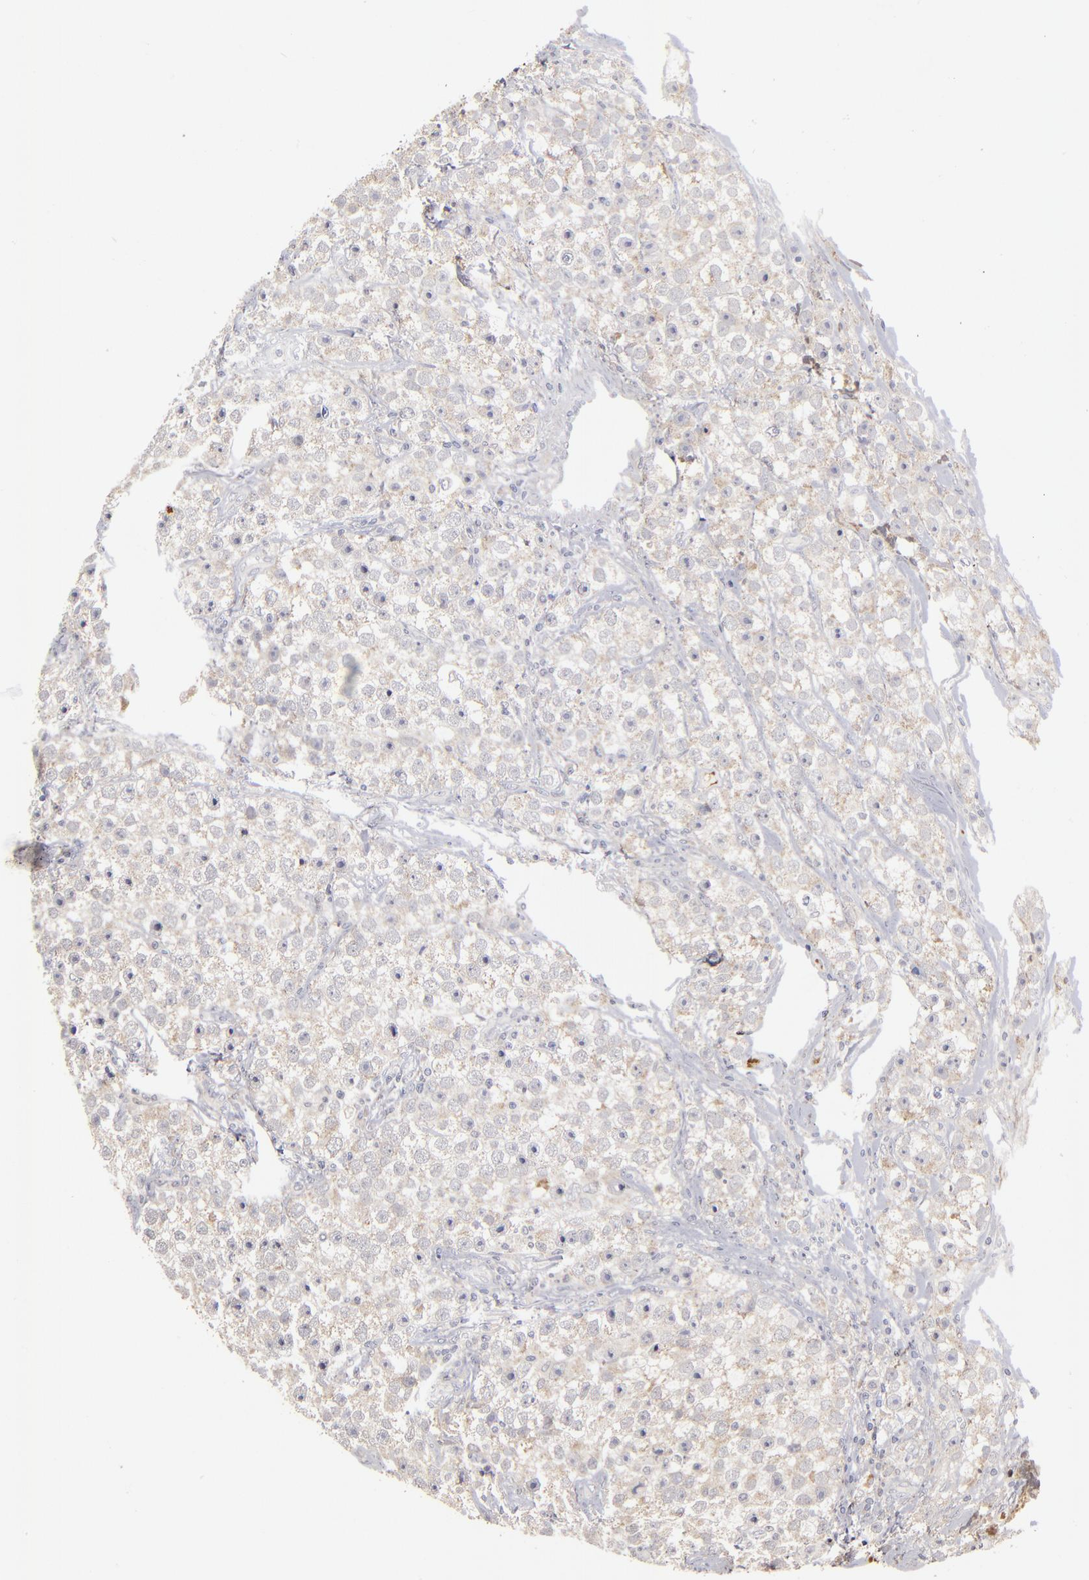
{"staining": {"intensity": "negative", "quantity": "none", "location": "none"}, "tissue": "testis cancer", "cell_type": "Tumor cells", "image_type": "cancer", "snomed": [{"axis": "morphology", "description": "Seminoma, NOS"}, {"axis": "topography", "description": "Testis"}], "caption": "This micrograph is of testis cancer stained with IHC to label a protein in brown with the nuclei are counter-stained blue. There is no positivity in tumor cells.", "gene": "EXD2", "patient": {"sex": "male", "age": 32}}